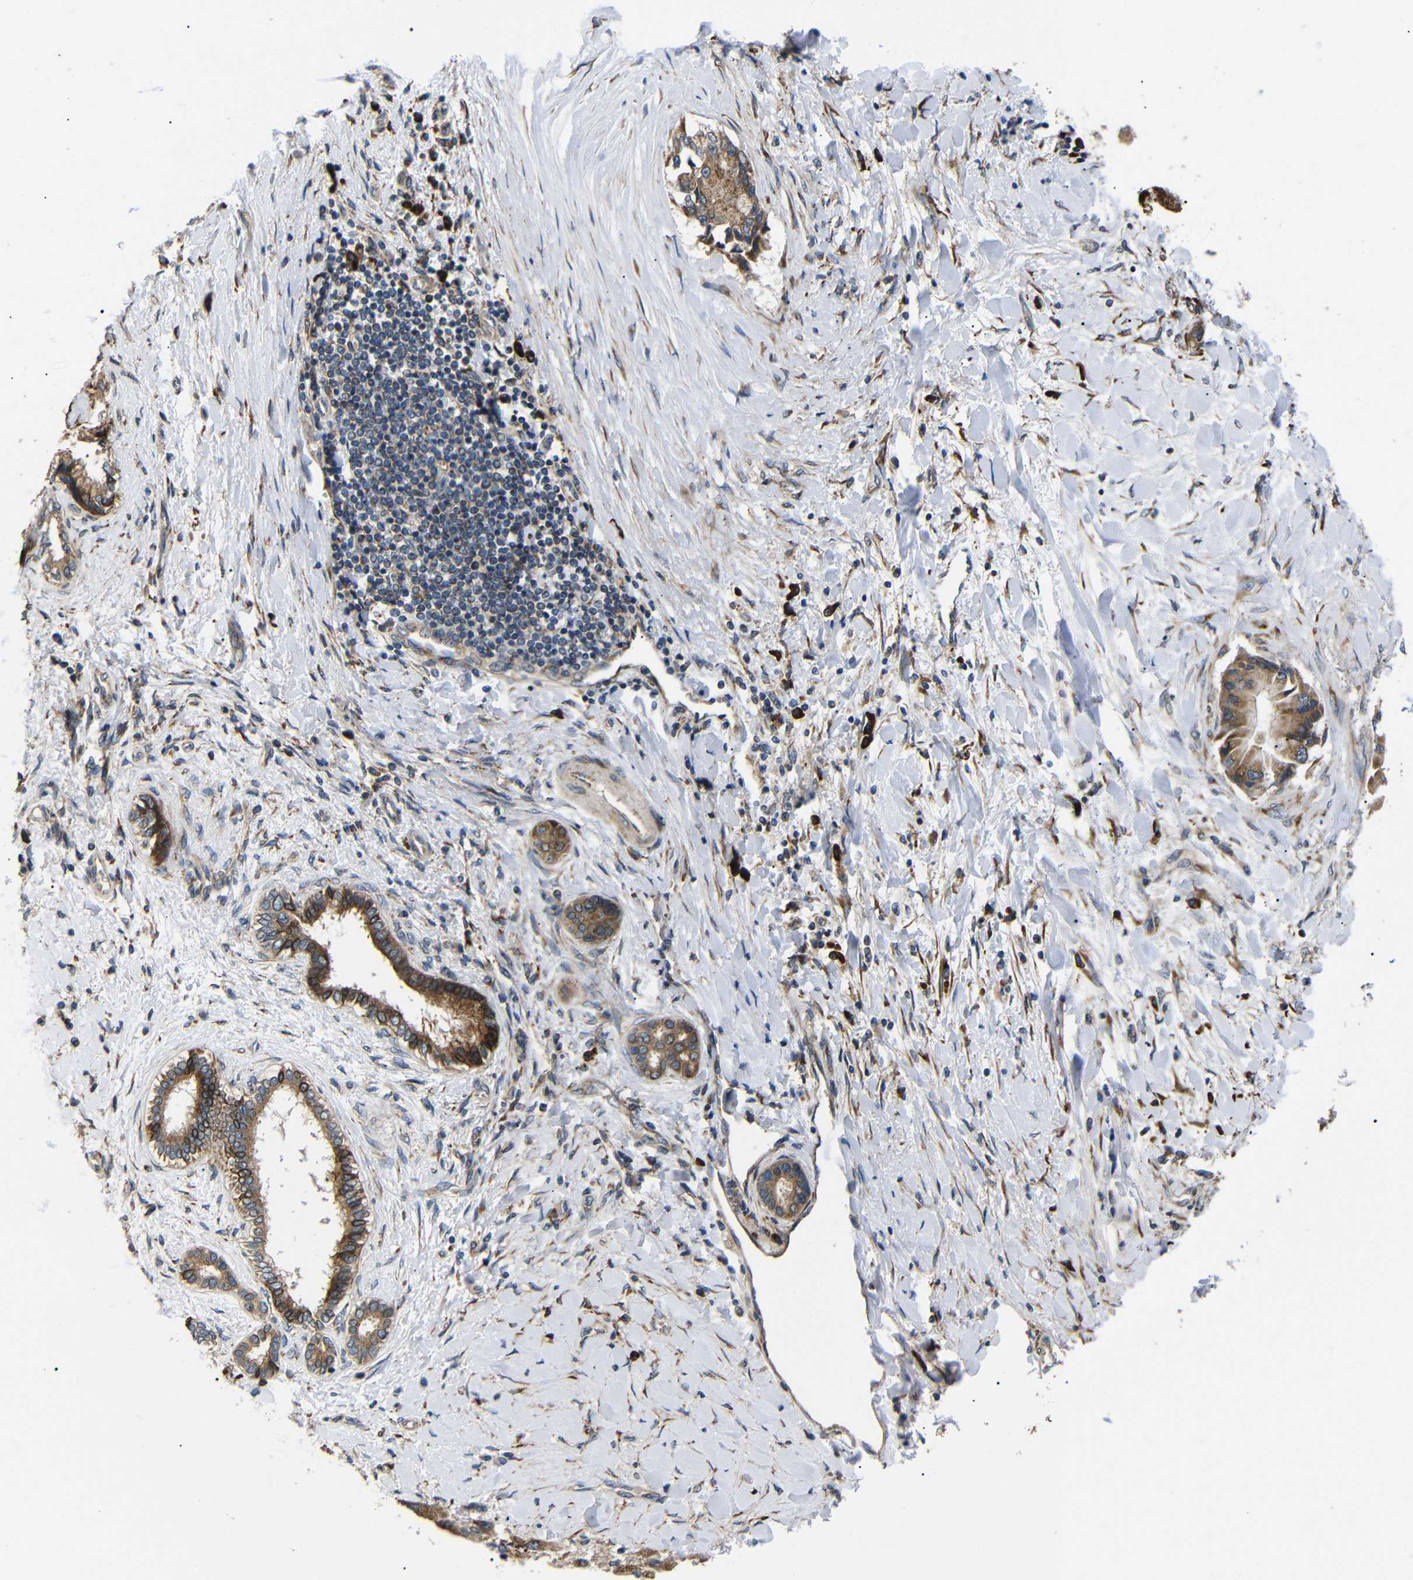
{"staining": {"intensity": "strong", "quantity": ">75%", "location": "cytoplasmic/membranous"}, "tissue": "liver cancer", "cell_type": "Tumor cells", "image_type": "cancer", "snomed": [{"axis": "morphology", "description": "Cholangiocarcinoma"}, {"axis": "topography", "description": "Liver"}], "caption": "A micrograph of liver cholangiocarcinoma stained for a protein exhibits strong cytoplasmic/membranous brown staining in tumor cells.", "gene": "KANK4", "patient": {"sex": "male", "age": 50}}